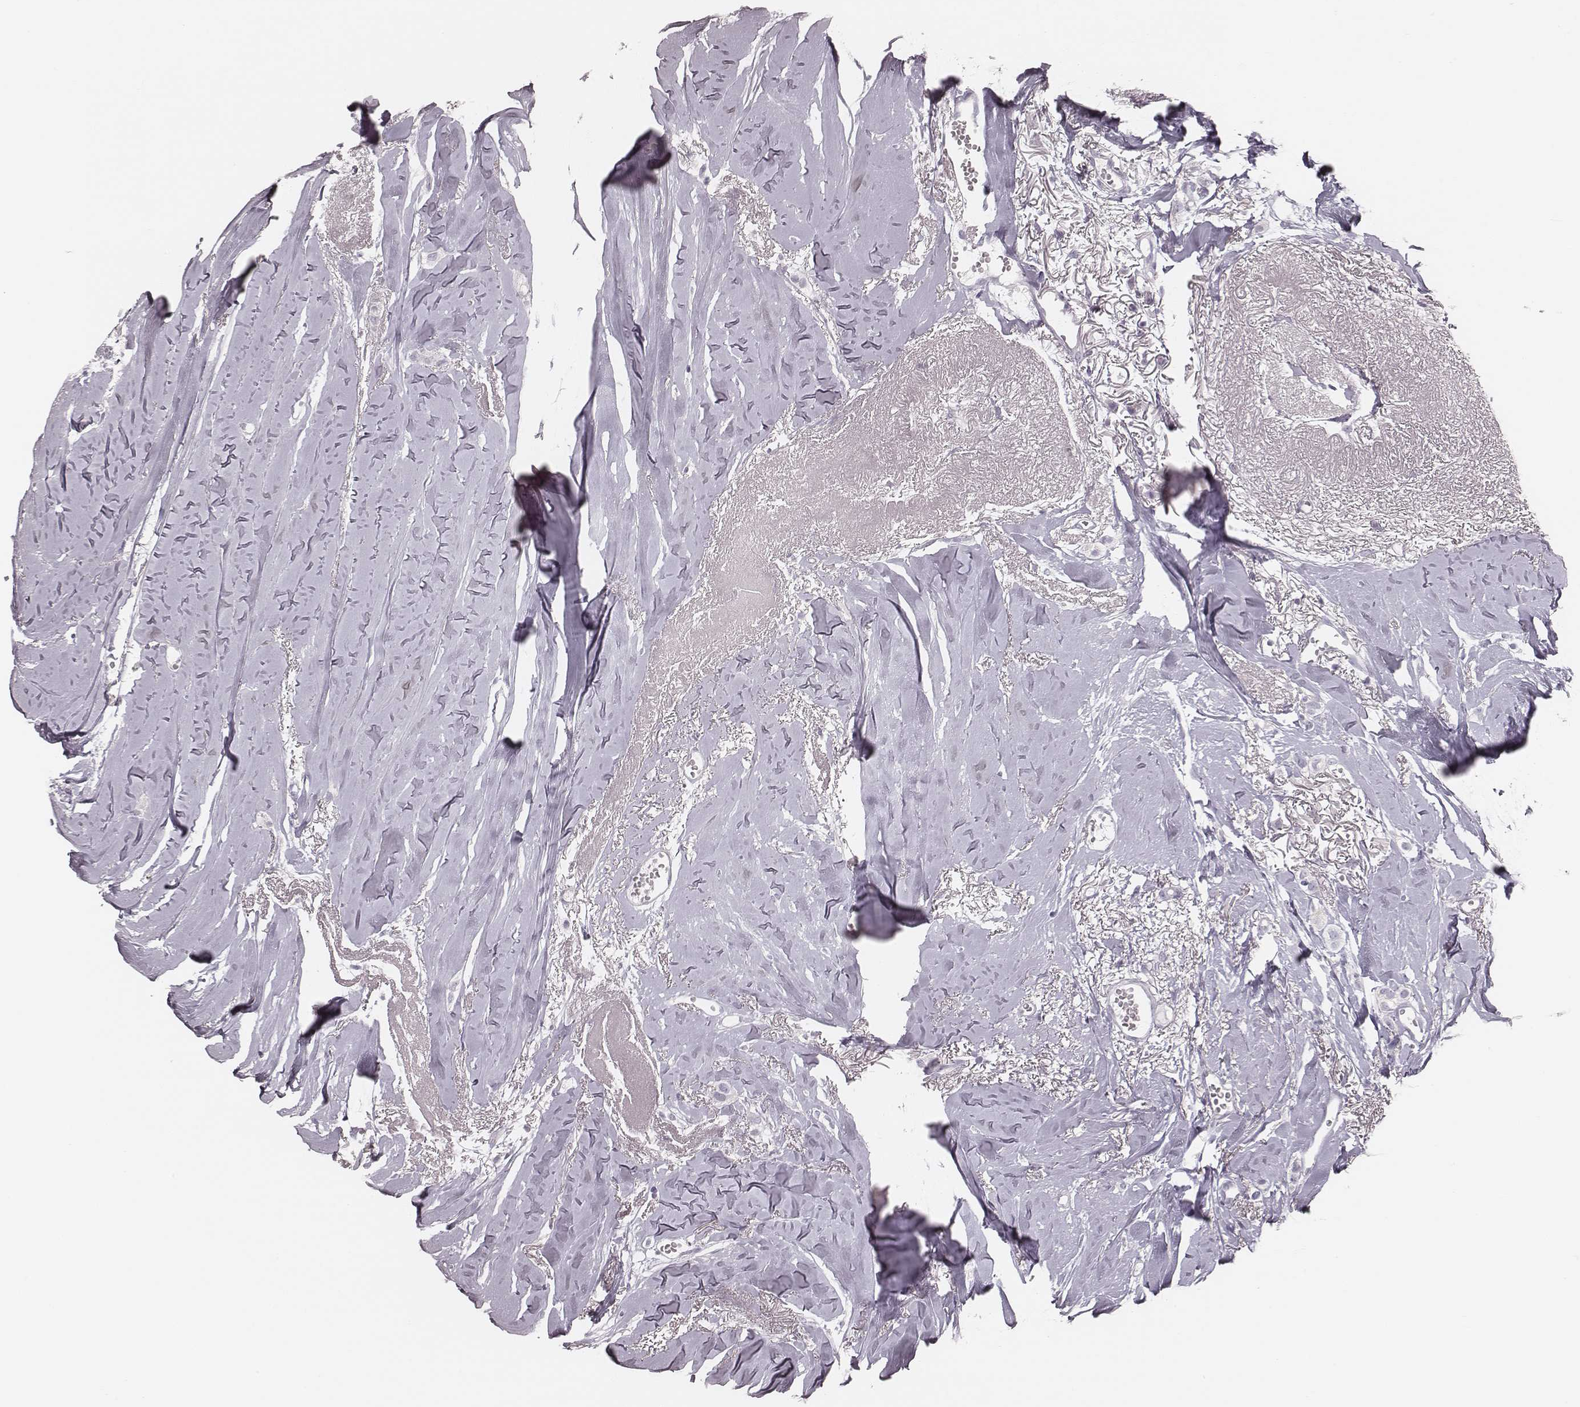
{"staining": {"intensity": "negative", "quantity": "none", "location": "none"}, "tissue": "breast cancer", "cell_type": "Tumor cells", "image_type": "cancer", "snomed": [{"axis": "morphology", "description": "Duct carcinoma"}, {"axis": "topography", "description": "Breast"}], "caption": "Tumor cells show no significant protein staining in breast cancer (invasive ductal carcinoma).", "gene": "SPA17", "patient": {"sex": "female", "age": 85}}